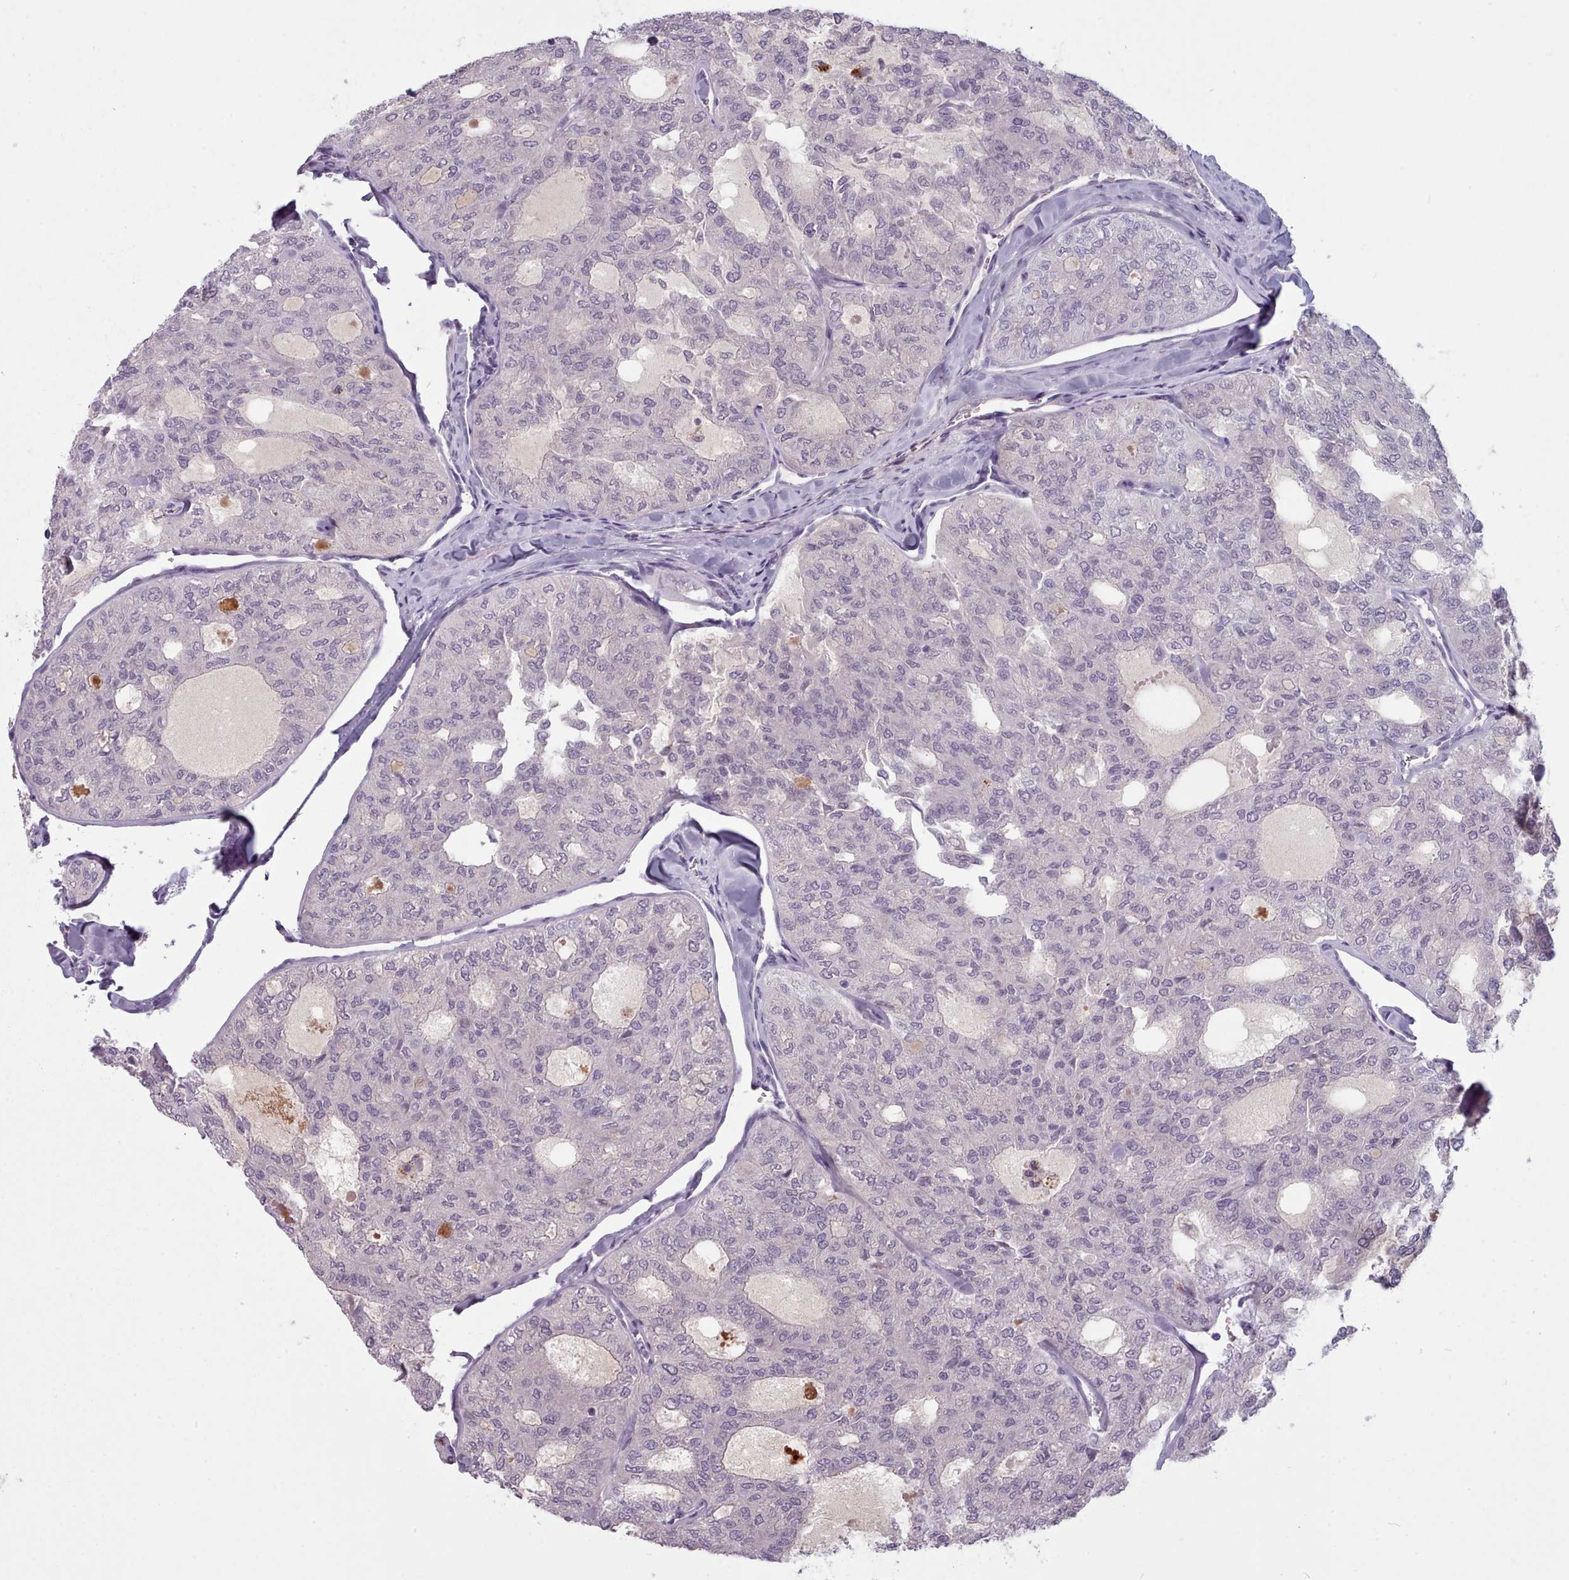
{"staining": {"intensity": "negative", "quantity": "none", "location": "none"}, "tissue": "thyroid cancer", "cell_type": "Tumor cells", "image_type": "cancer", "snomed": [{"axis": "morphology", "description": "Follicular adenoma carcinoma, NOS"}, {"axis": "topography", "description": "Thyroid gland"}], "caption": "Immunohistochemical staining of thyroid cancer (follicular adenoma carcinoma) shows no significant expression in tumor cells.", "gene": "PBX4", "patient": {"sex": "male", "age": 75}}